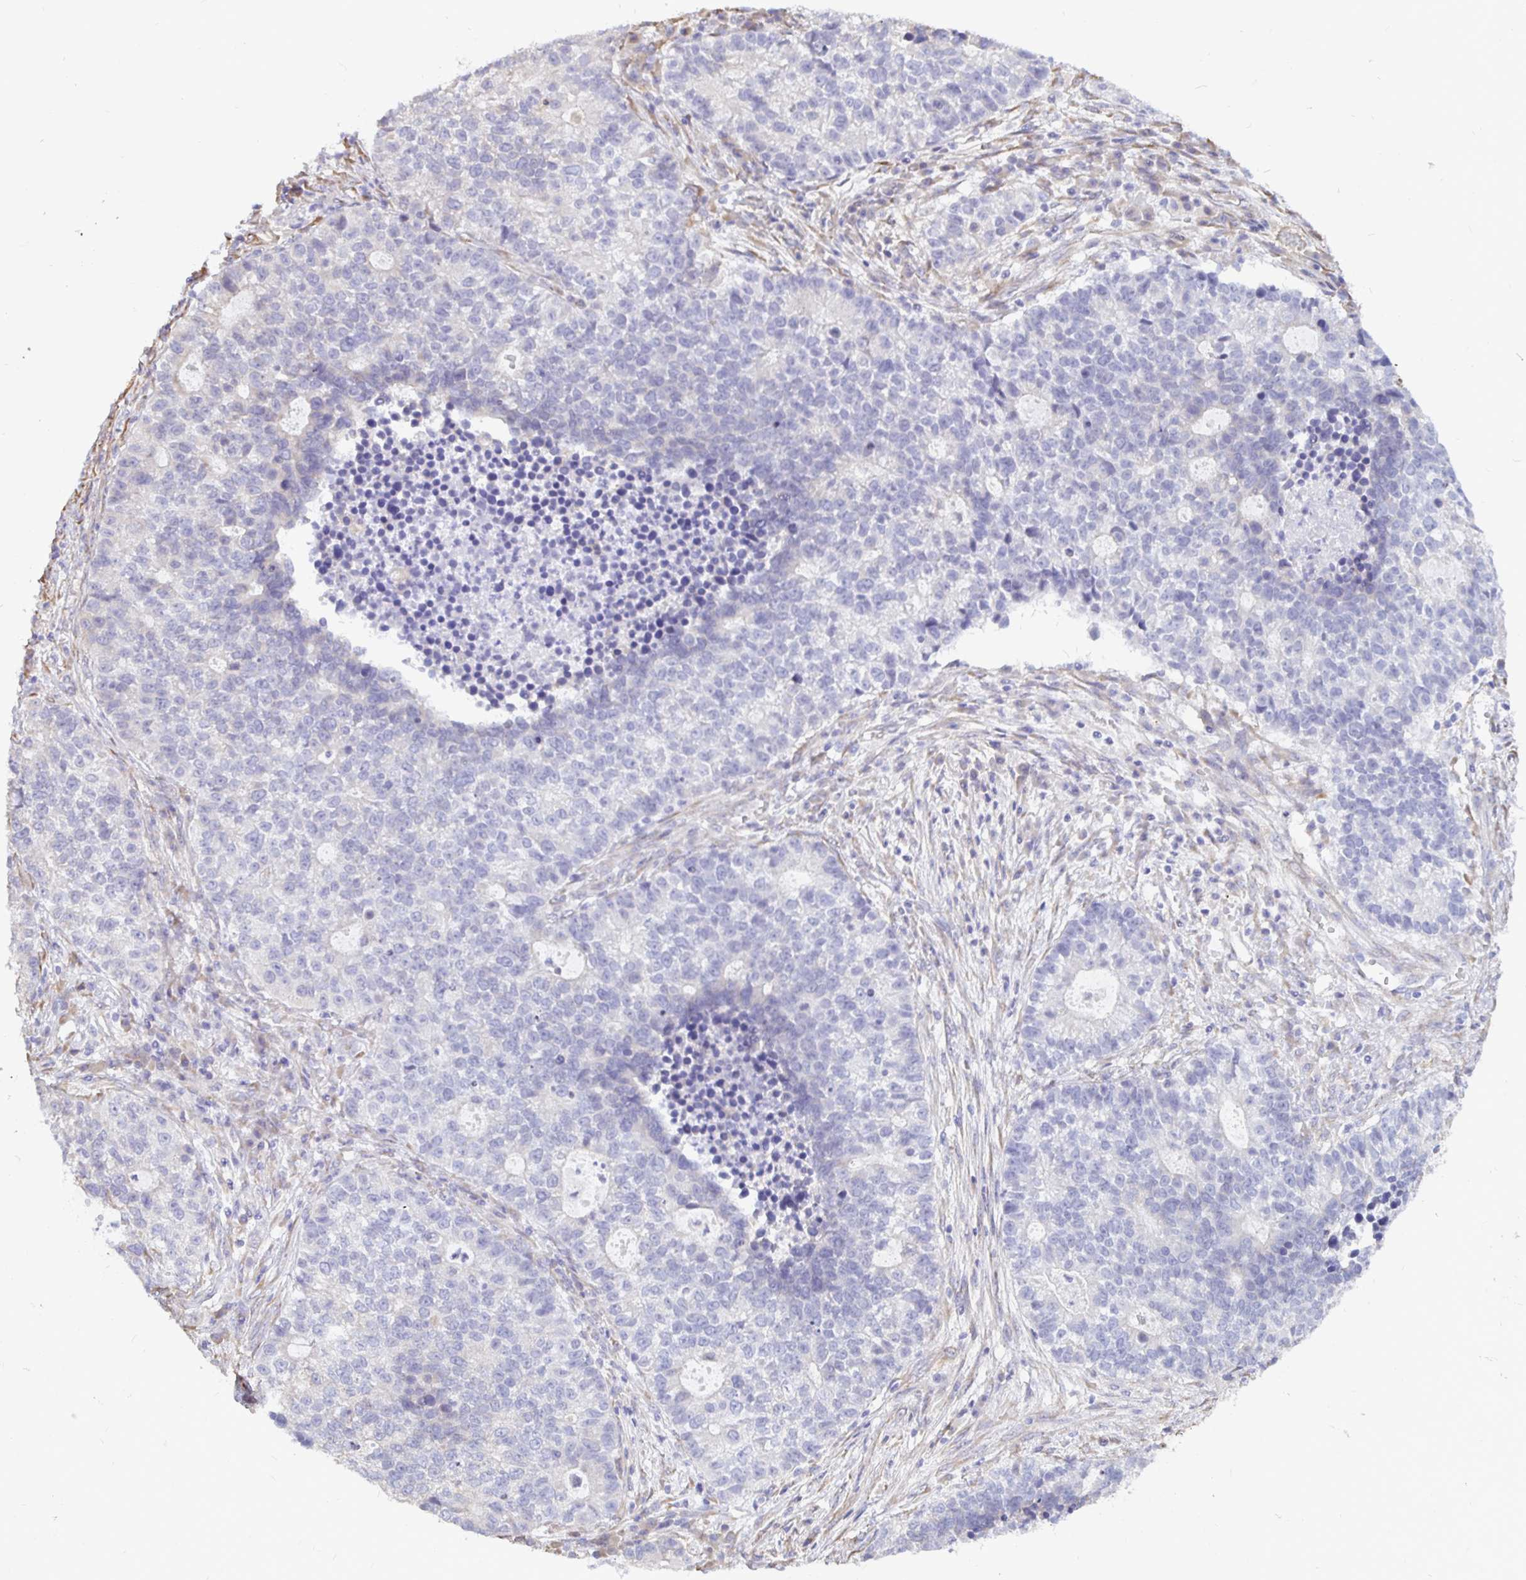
{"staining": {"intensity": "negative", "quantity": "none", "location": "none"}, "tissue": "lung cancer", "cell_type": "Tumor cells", "image_type": "cancer", "snomed": [{"axis": "morphology", "description": "Adenocarcinoma, NOS"}, {"axis": "topography", "description": "Lung"}], "caption": "This is a photomicrograph of IHC staining of lung cancer, which shows no staining in tumor cells.", "gene": "DNAI2", "patient": {"sex": "male", "age": 57}}